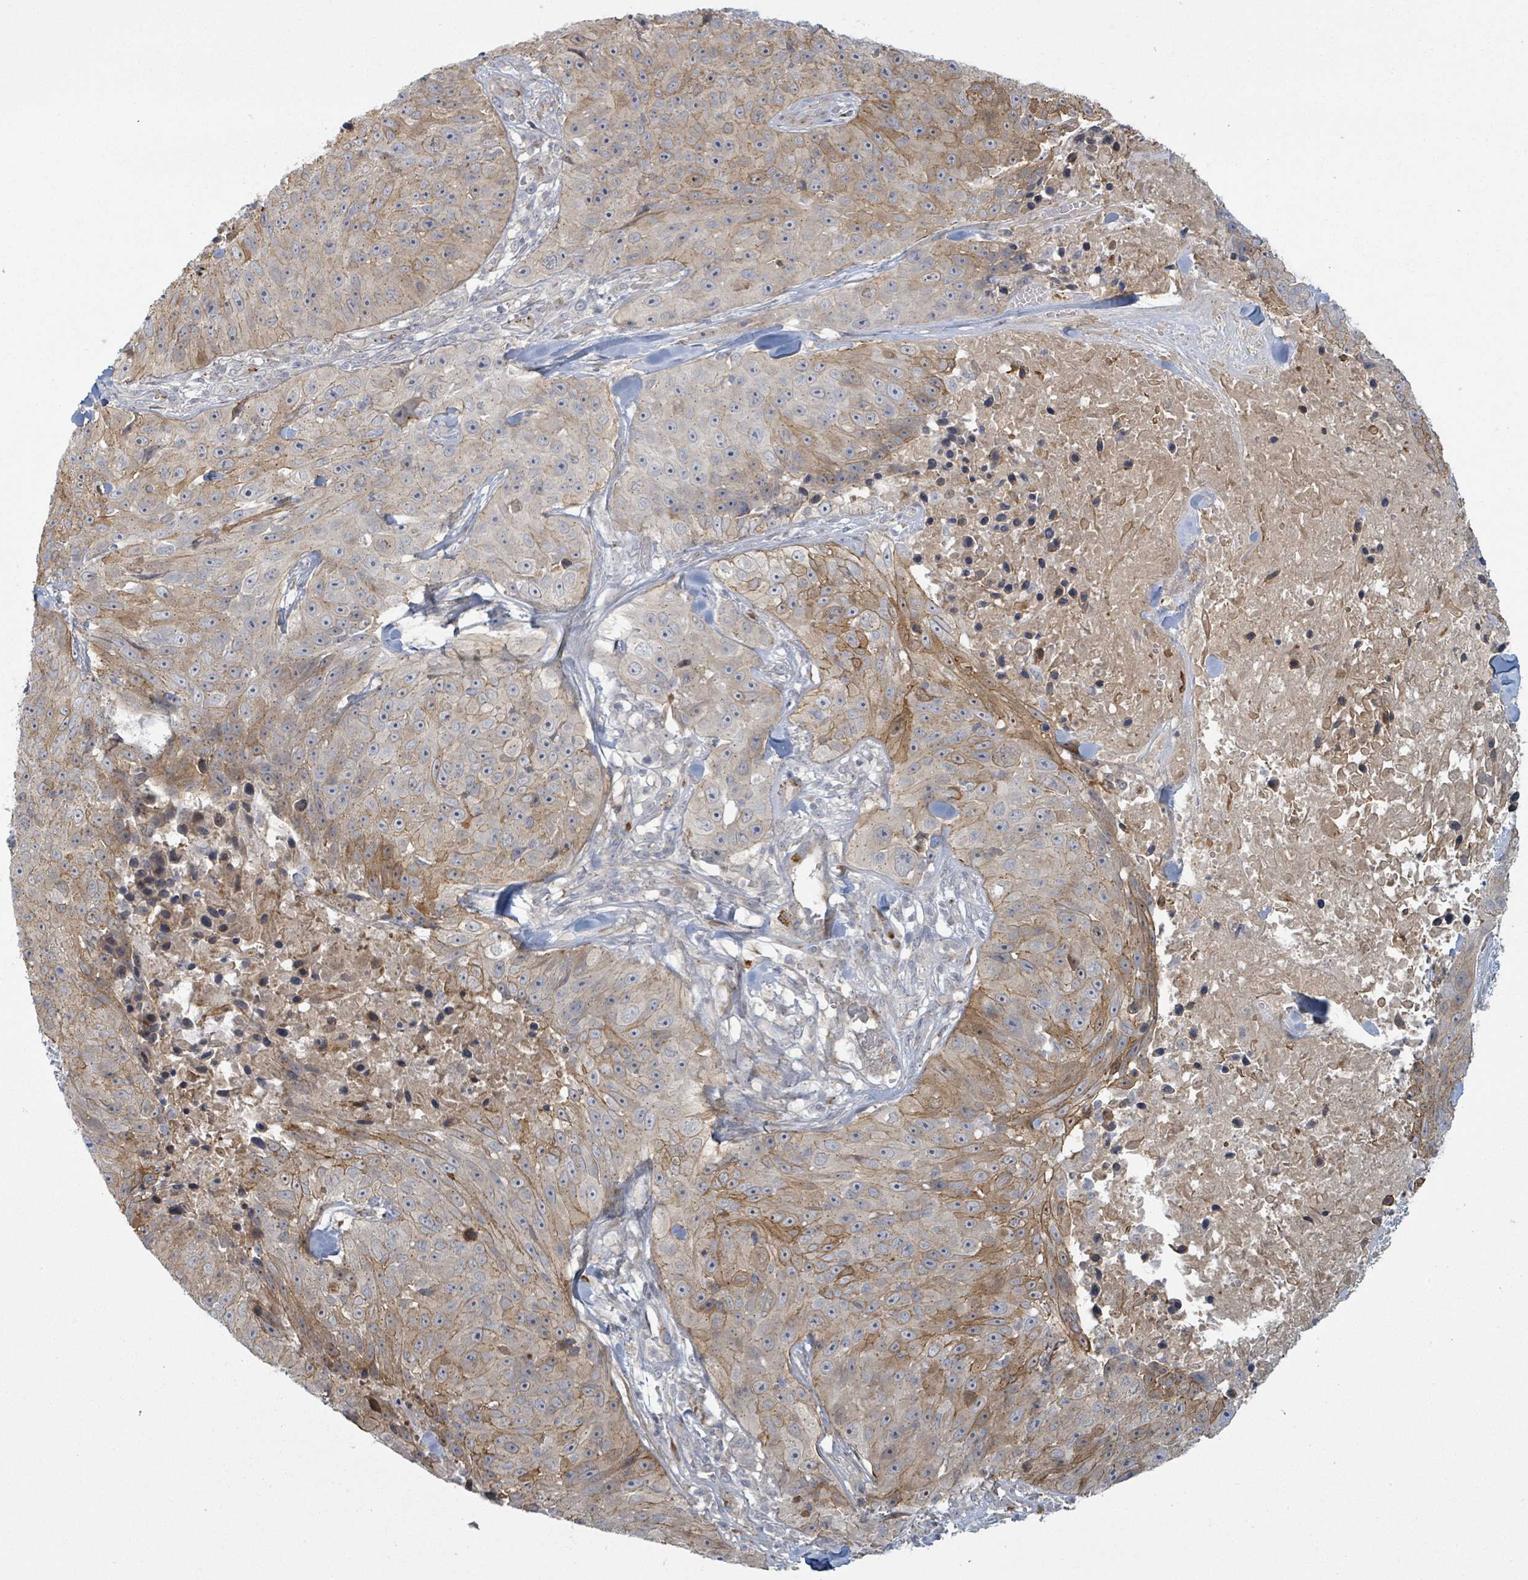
{"staining": {"intensity": "moderate", "quantity": "25%-75%", "location": "cytoplasmic/membranous"}, "tissue": "skin cancer", "cell_type": "Tumor cells", "image_type": "cancer", "snomed": [{"axis": "morphology", "description": "Squamous cell carcinoma, NOS"}, {"axis": "topography", "description": "Skin"}], "caption": "Human squamous cell carcinoma (skin) stained with a brown dye shows moderate cytoplasmic/membranous positive positivity in approximately 25%-75% of tumor cells.", "gene": "COL5A3", "patient": {"sex": "female", "age": 87}}